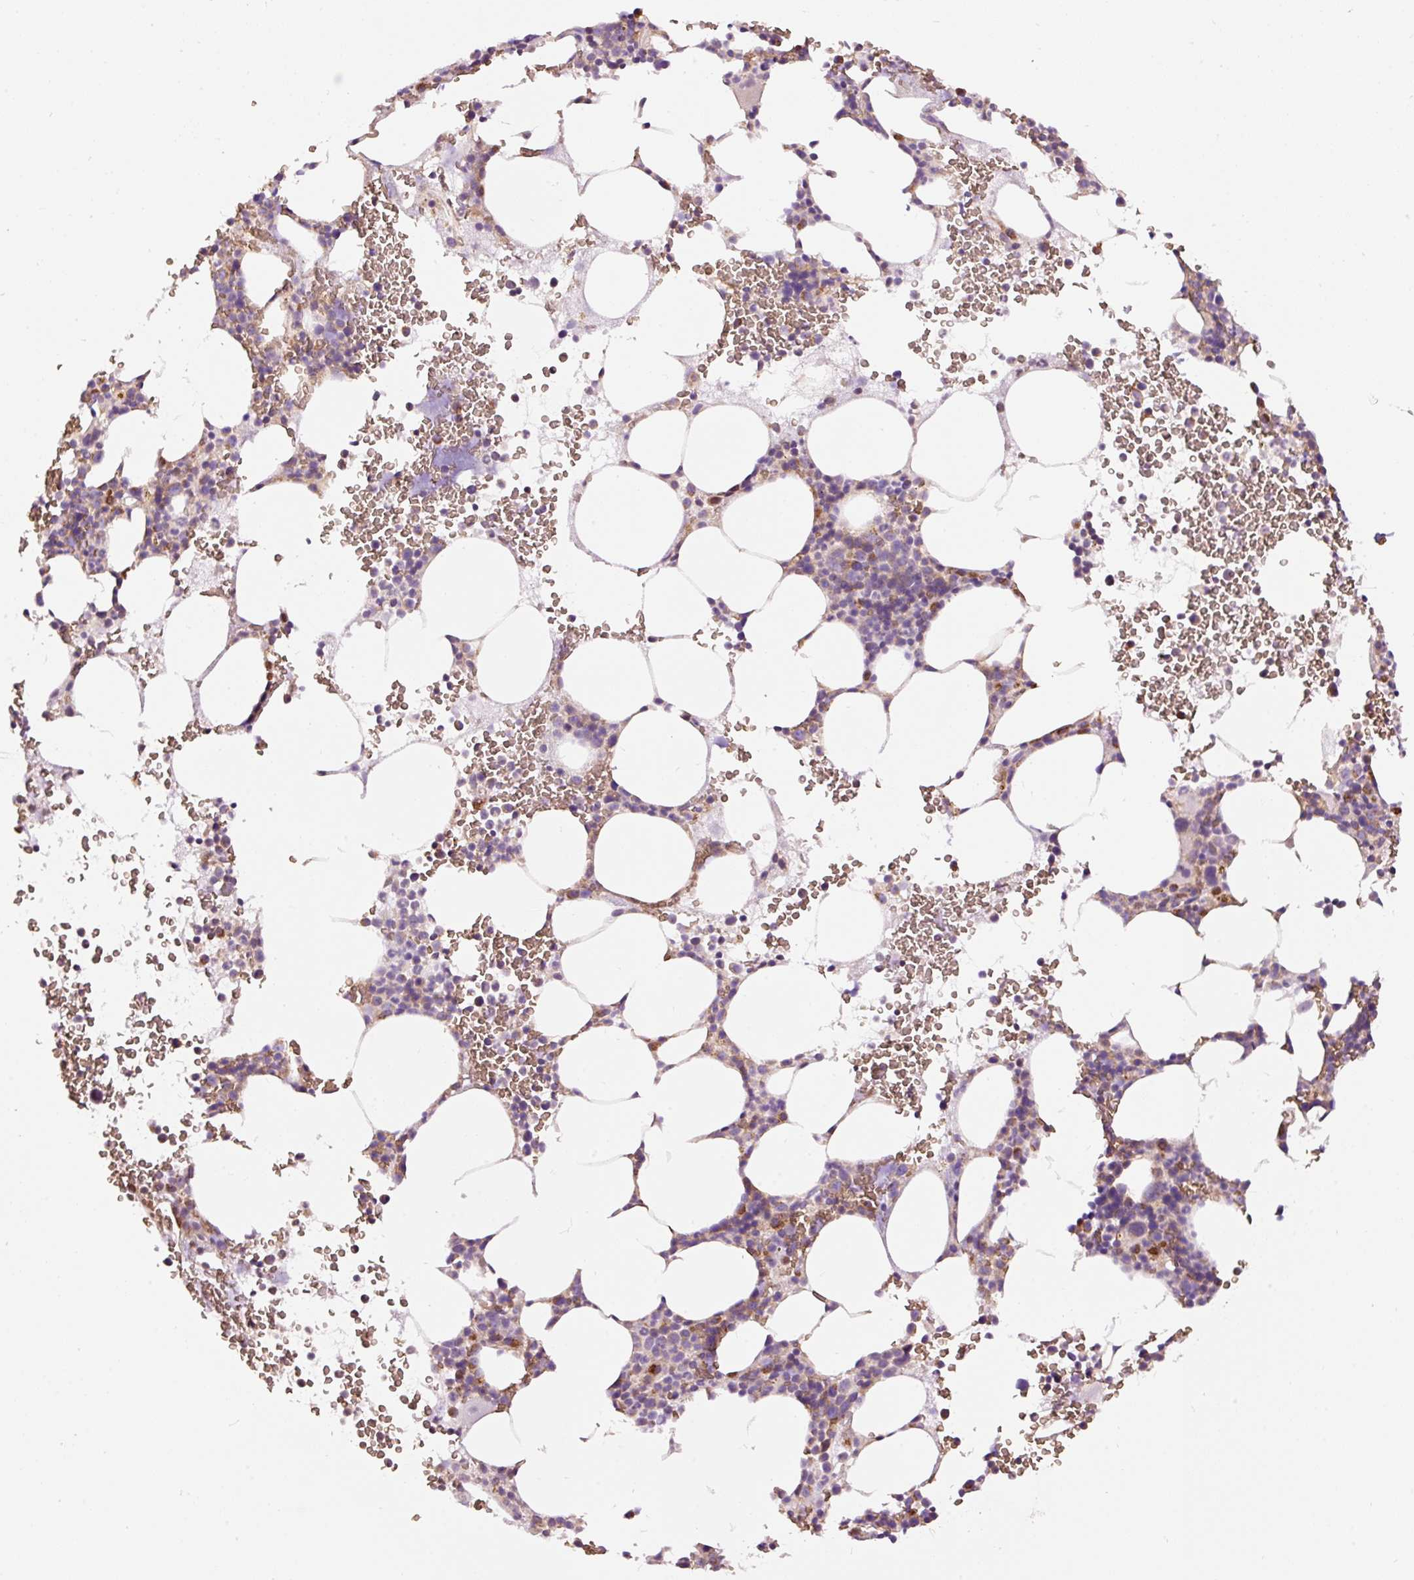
{"staining": {"intensity": "moderate", "quantity": "<25%", "location": "cytoplasmic/membranous"}, "tissue": "bone marrow", "cell_type": "Hematopoietic cells", "image_type": "normal", "snomed": [{"axis": "morphology", "description": "Normal tissue, NOS"}, {"axis": "topography", "description": "Bone marrow"}], "caption": "Brown immunohistochemical staining in normal bone marrow displays moderate cytoplasmic/membranous expression in about <25% of hematopoietic cells. The staining was performed using DAB (3,3'-diaminobenzidine), with brown indicating positive protein expression. Nuclei are stained blue with hematoxylin.", "gene": "PRRC2A", "patient": {"sex": "male", "age": 62}}